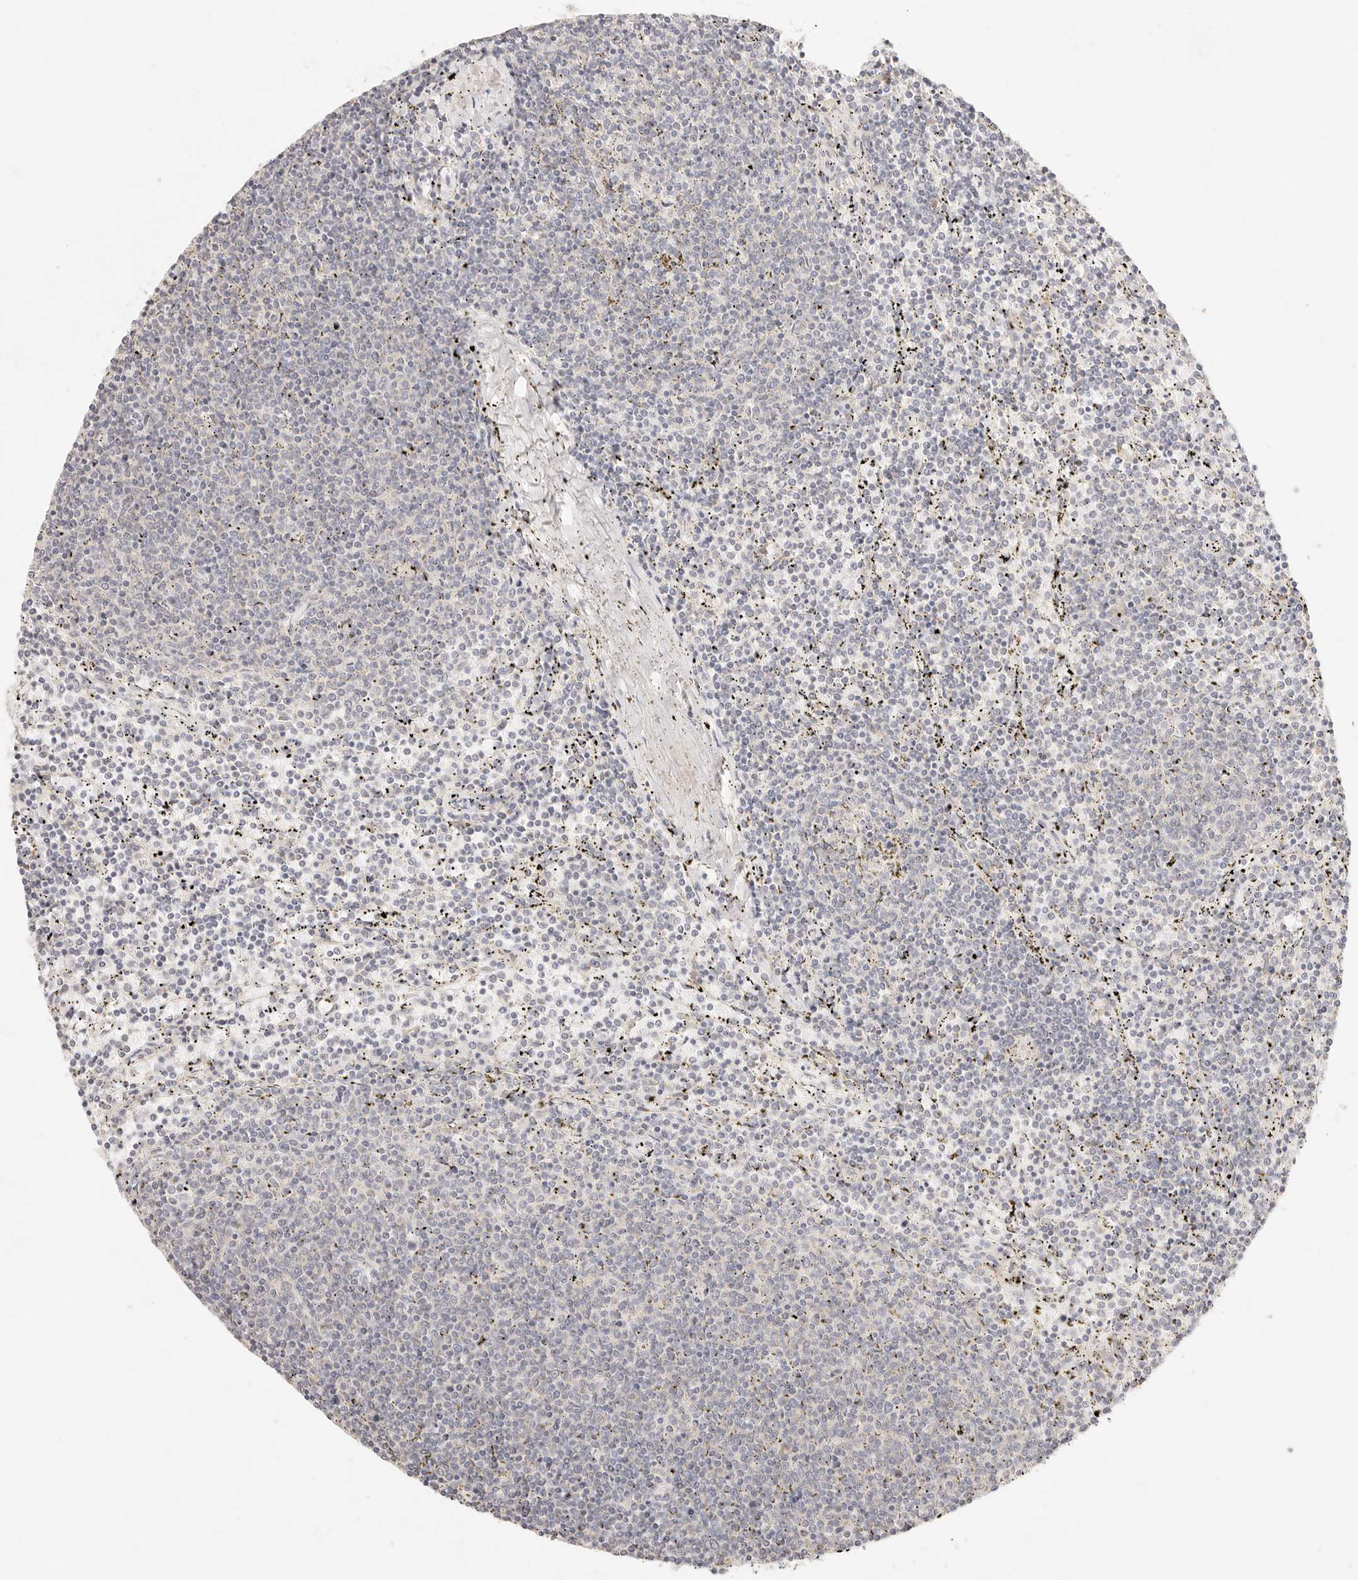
{"staining": {"intensity": "negative", "quantity": "none", "location": "none"}, "tissue": "lymphoma", "cell_type": "Tumor cells", "image_type": "cancer", "snomed": [{"axis": "morphology", "description": "Malignant lymphoma, non-Hodgkin's type, Low grade"}, {"axis": "topography", "description": "Spleen"}], "caption": "The micrograph shows no staining of tumor cells in low-grade malignant lymphoma, non-Hodgkin's type.", "gene": "GPR156", "patient": {"sex": "female", "age": 50}}